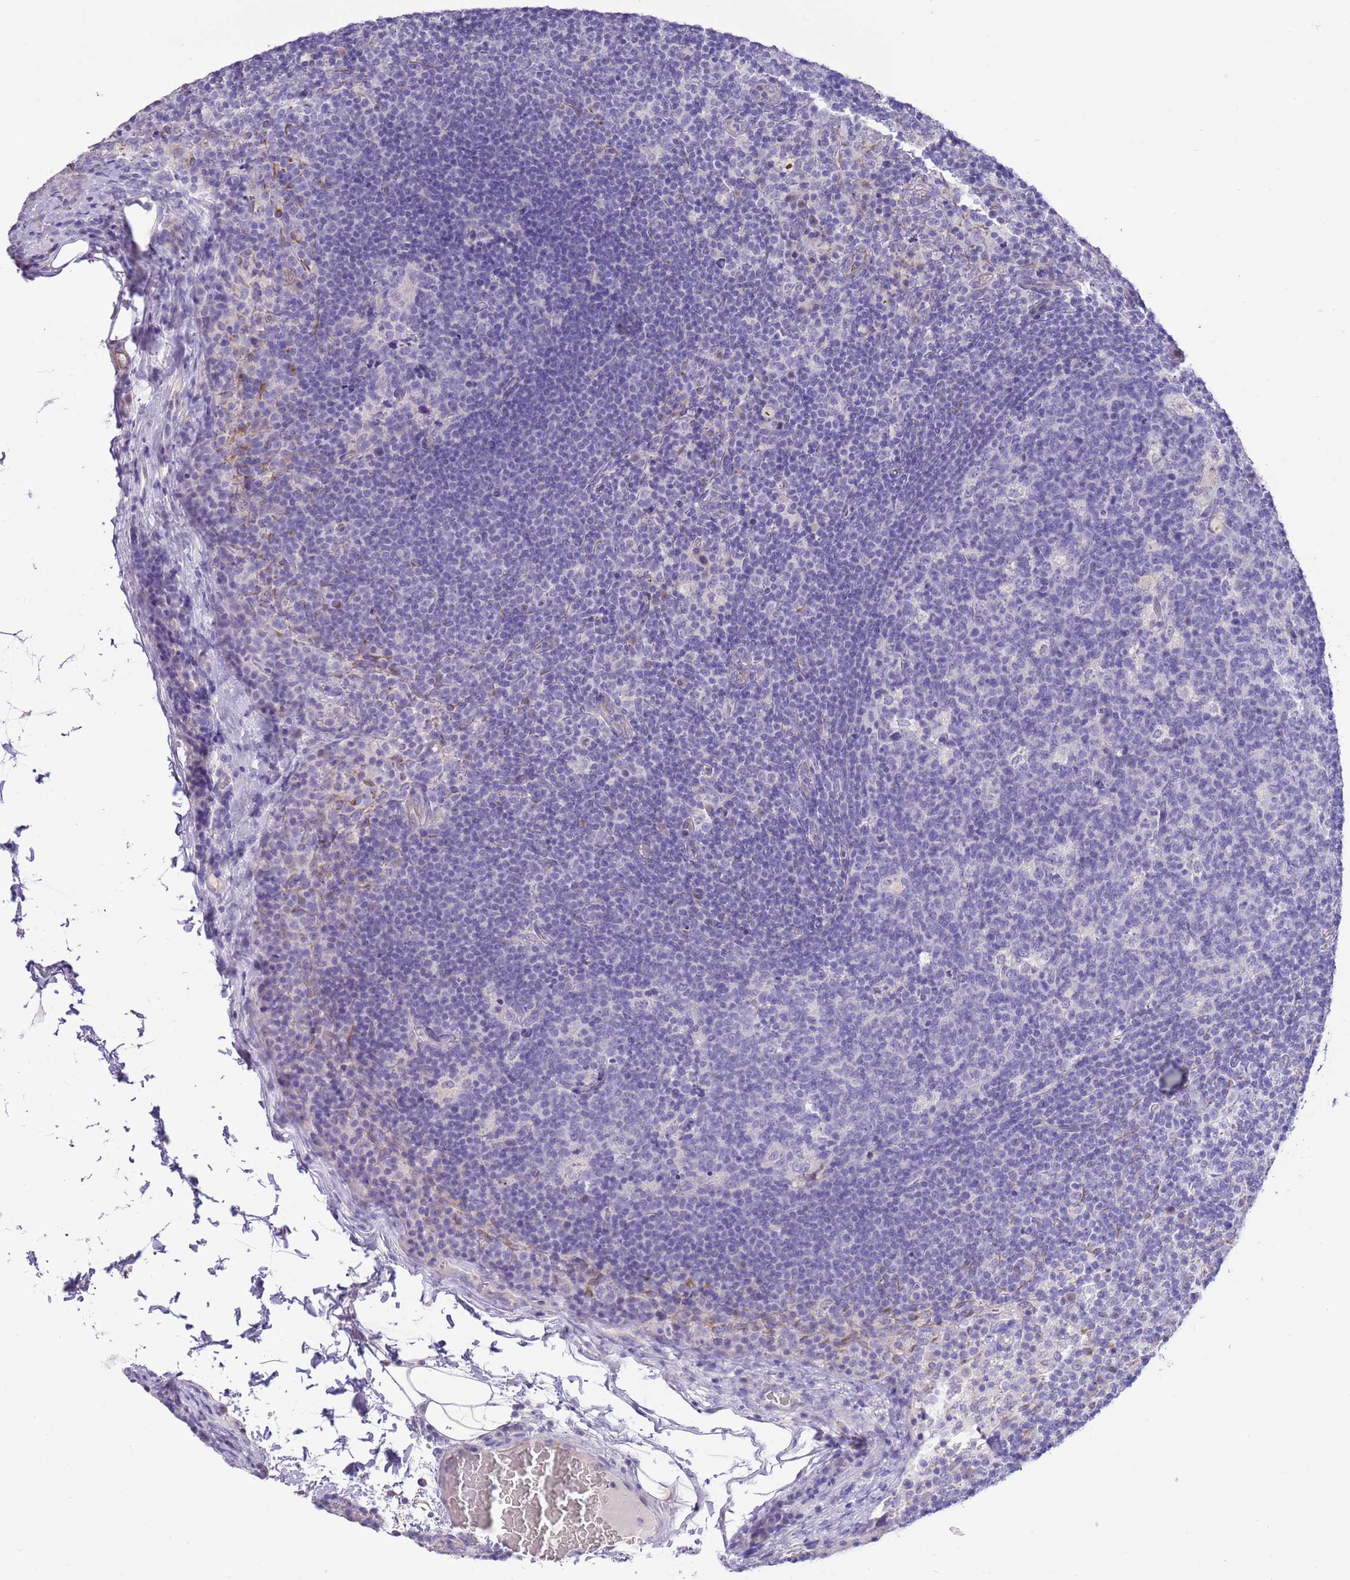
{"staining": {"intensity": "negative", "quantity": "none", "location": "none"}, "tissue": "lymph node", "cell_type": "Germinal center cells", "image_type": "normal", "snomed": [{"axis": "morphology", "description": "Normal tissue, NOS"}, {"axis": "topography", "description": "Lymph node"}], "caption": "Immunohistochemical staining of normal lymph node exhibits no significant staining in germinal center cells. The staining is performed using DAB brown chromogen with nuclei counter-stained in using hematoxylin.", "gene": "SFTPA1", "patient": {"sex": "female", "age": 31}}